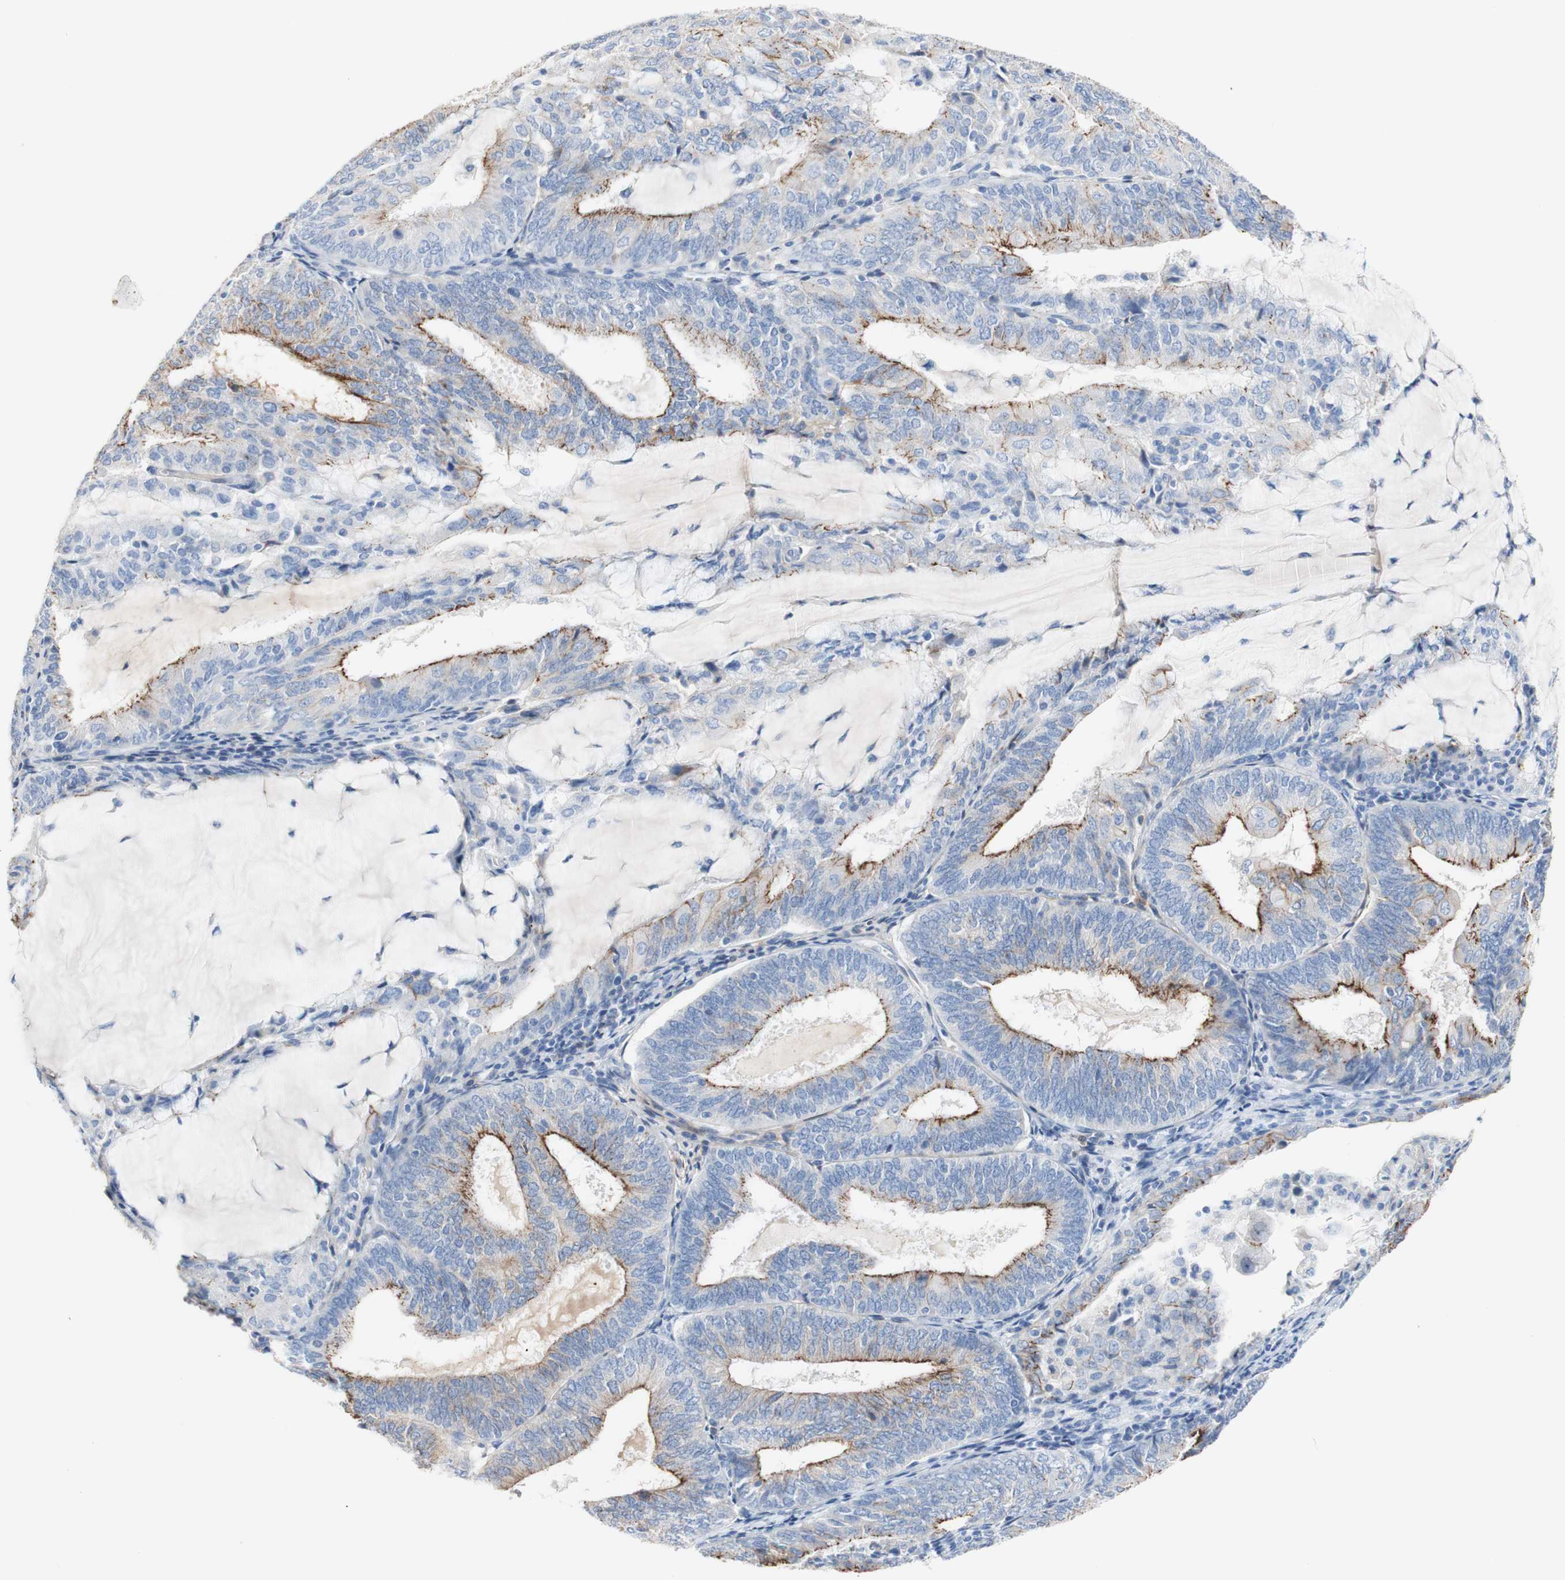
{"staining": {"intensity": "moderate", "quantity": "25%-75%", "location": "cytoplasmic/membranous"}, "tissue": "endometrial cancer", "cell_type": "Tumor cells", "image_type": "cancer", "snomed": [{"axis": "morphology", "description": "Adenocarcinoma, NOS"}, {"axis": "topography", "description": "Endometrium"}], "caption": "An immunohistochemistry (IHC) photomicrograph of tumor tissue is shown. Protein staining in brown labels moderate cytoplasmic/membranous positivity in endometrial adenocarcinoma within tumor cells.", "gene": "DSC2", "patient": {"sex": "female", "age": 81}}